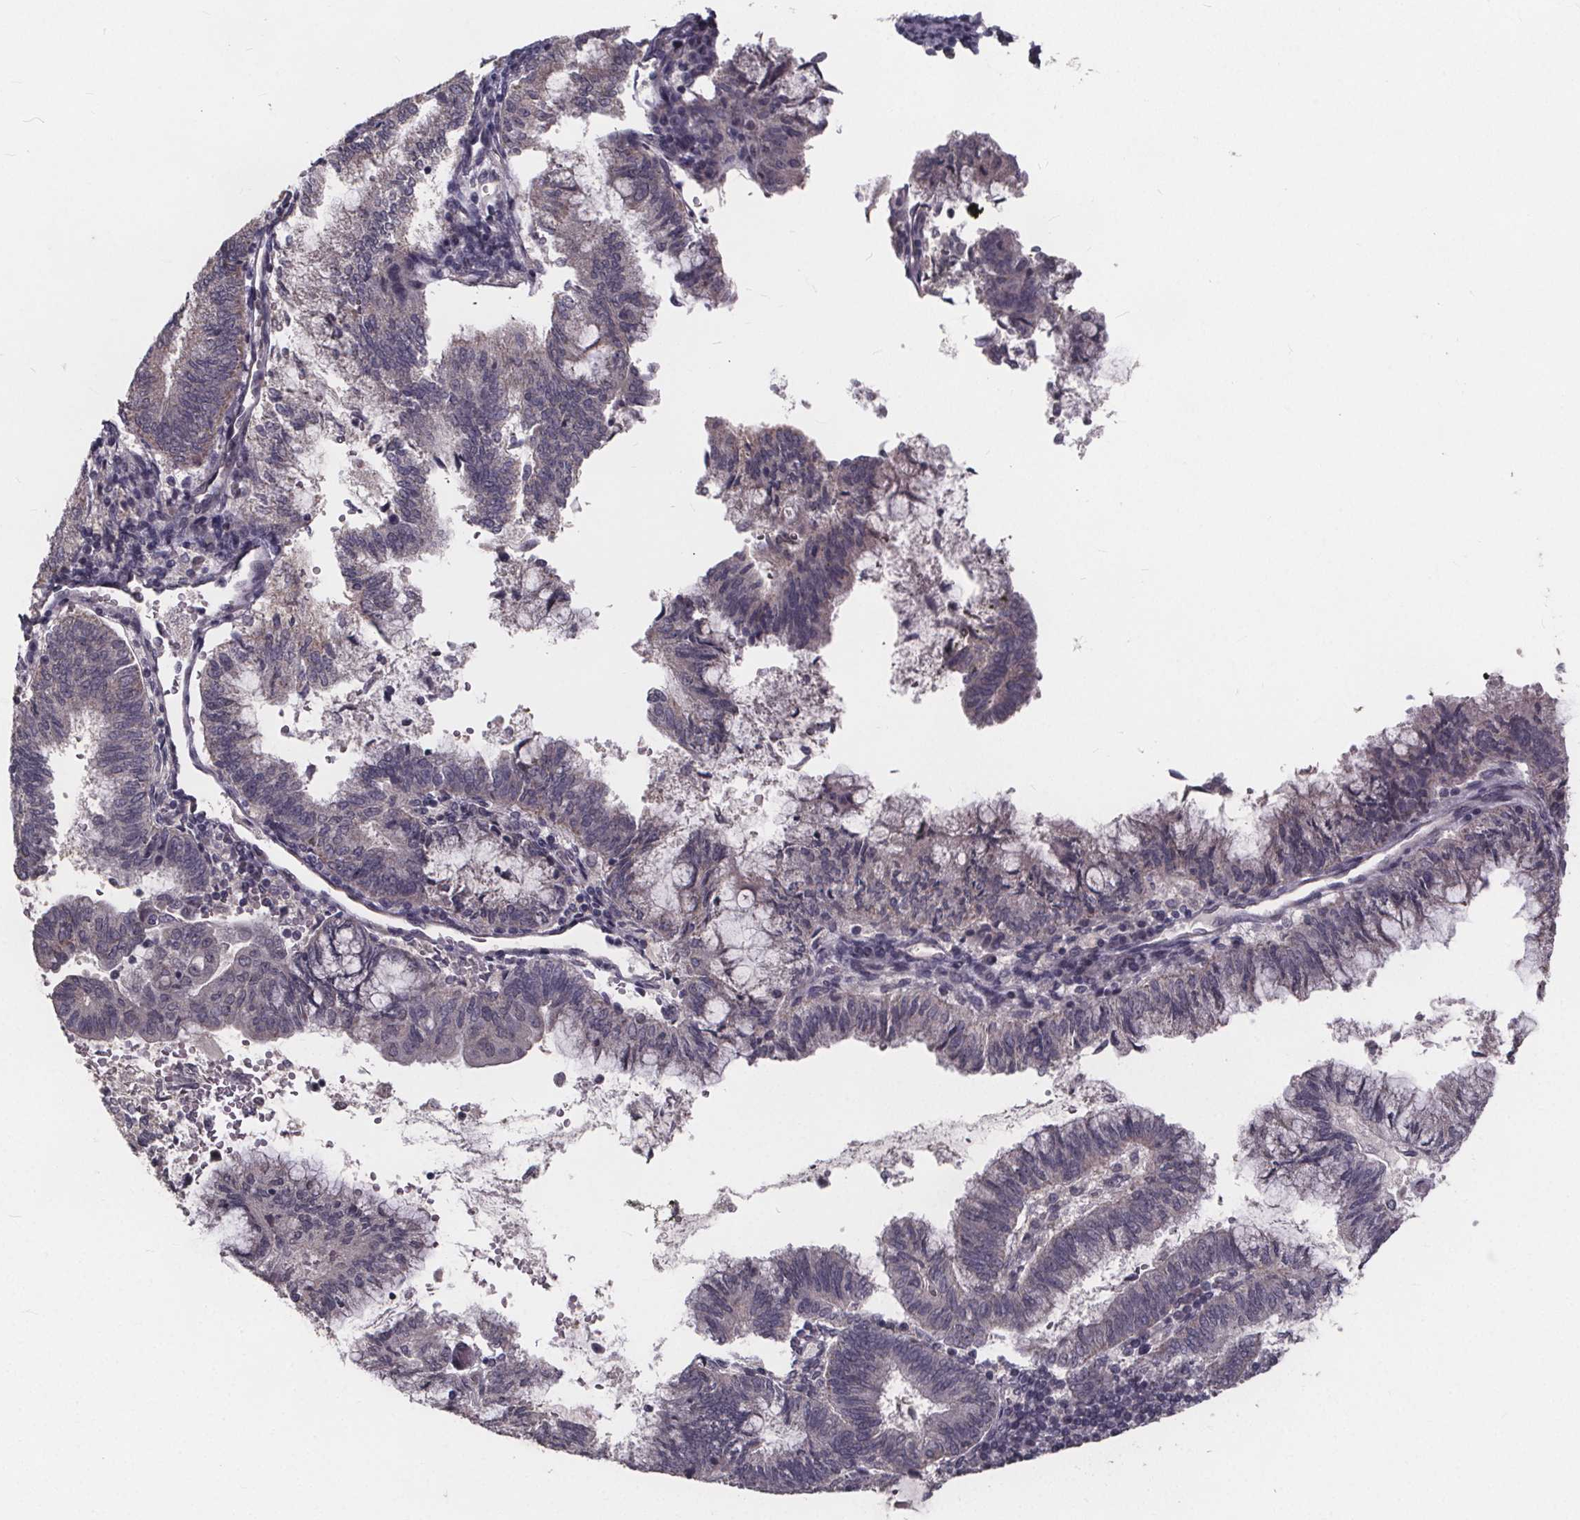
{"staining": {"intensity": "weak", "quantity": "<25%", "location": "cytoplasmic/membranous"}, "tissue": "endometrial cancer", "cell_type": "Tumor cells", "image_type": "cancer", "snomed": [{"axis": "morphology", "description": "Adenocarcinoma, NOS"}, {"axis": "topography", "description": "Endometrium"}], "caption": "High magnification brightfield microscopy of endometrial cancer (adenocarcinoma) stained with DAB (brown) and counterstained with hematoxylin (blue): tumor cells show no significant staining.", "gene": "FAM181B", "patient": {"sex": "female", "age": 65}}